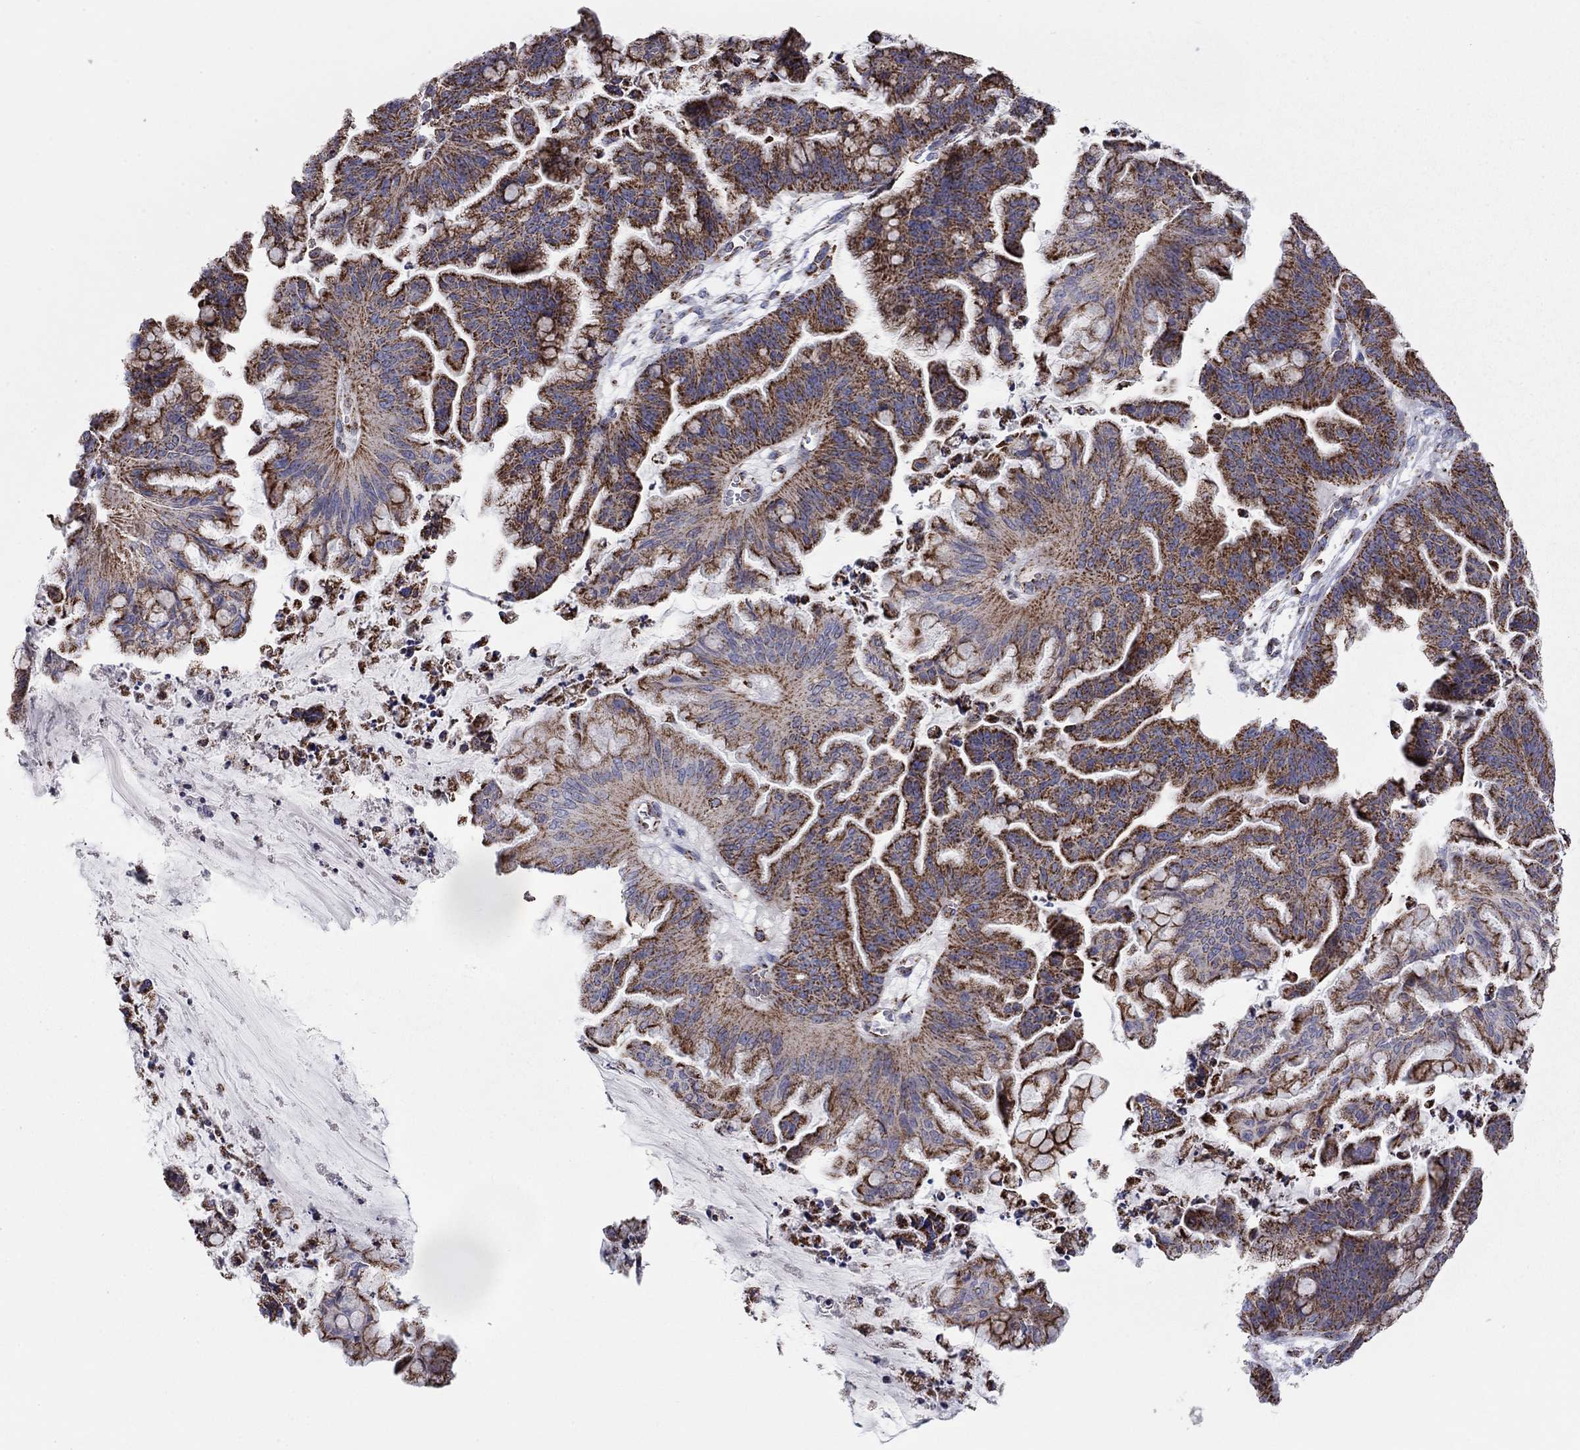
{"staining": {"intensity": "strong", "quantity": "25%-75%", "location": "cytoplasmic/membranous"}, "tissue": "ovarian cancer", "cell_type": "Tumor cells", "image_type": "cancer", "snomed": [{"axis": "morphology", "description": "Cystadenocarcinoma, mucinous, NOS"}, {"axis": "topography", "description": "Ovary"}], "caption": "Strong cytoplasmic/membranous protein expression is seen in about 25%-75% of tumor cells in mucinous cystadenocarcinoma (ovarian). (DAB (3,3'-diaminobenzidine) = brown stain, brightfield microscopy at high magnification).", "gene": "NDUFV1", "patient": {"sex": "female", "age": 67}}